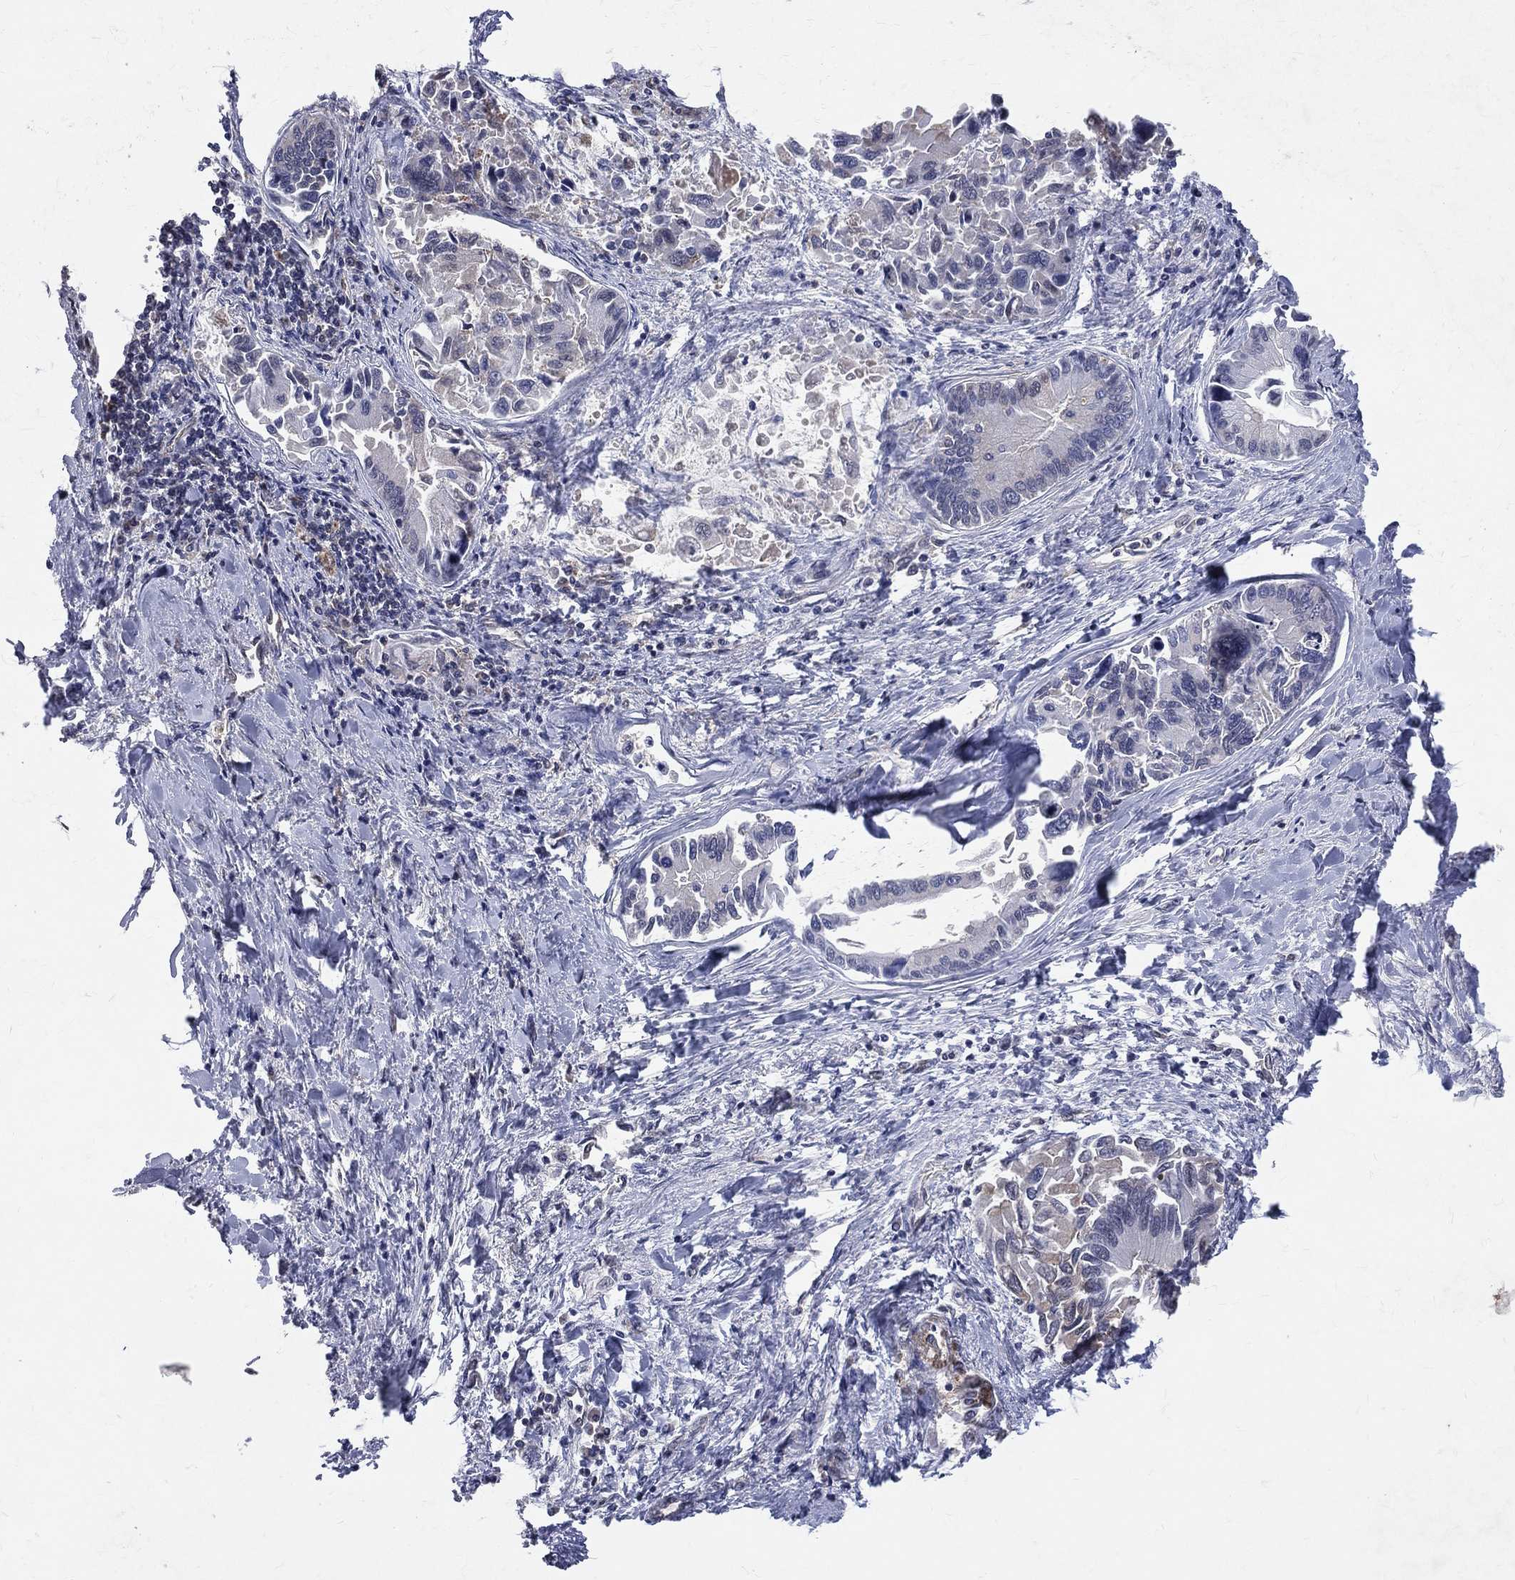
{"staining": {"intensity": "negative", "quantity": "none", "location": "none"}, "tissue": "liver cancer", "cell_type": "Tumor cells", "image_type": "cancer", "snomed": [{"axis": "morphology", "description": "Cholangiocarcinoma"}, {"axis": "topography", "description": "Liver"}], "caption": "IHC photomicrograph of liver cancer (cholangiocarcinoma) stained for a protein (brown), which reveals no staining in tumor cells.", "gene": "GMPR2", "patient": {"sex": "male", "age": 66}}